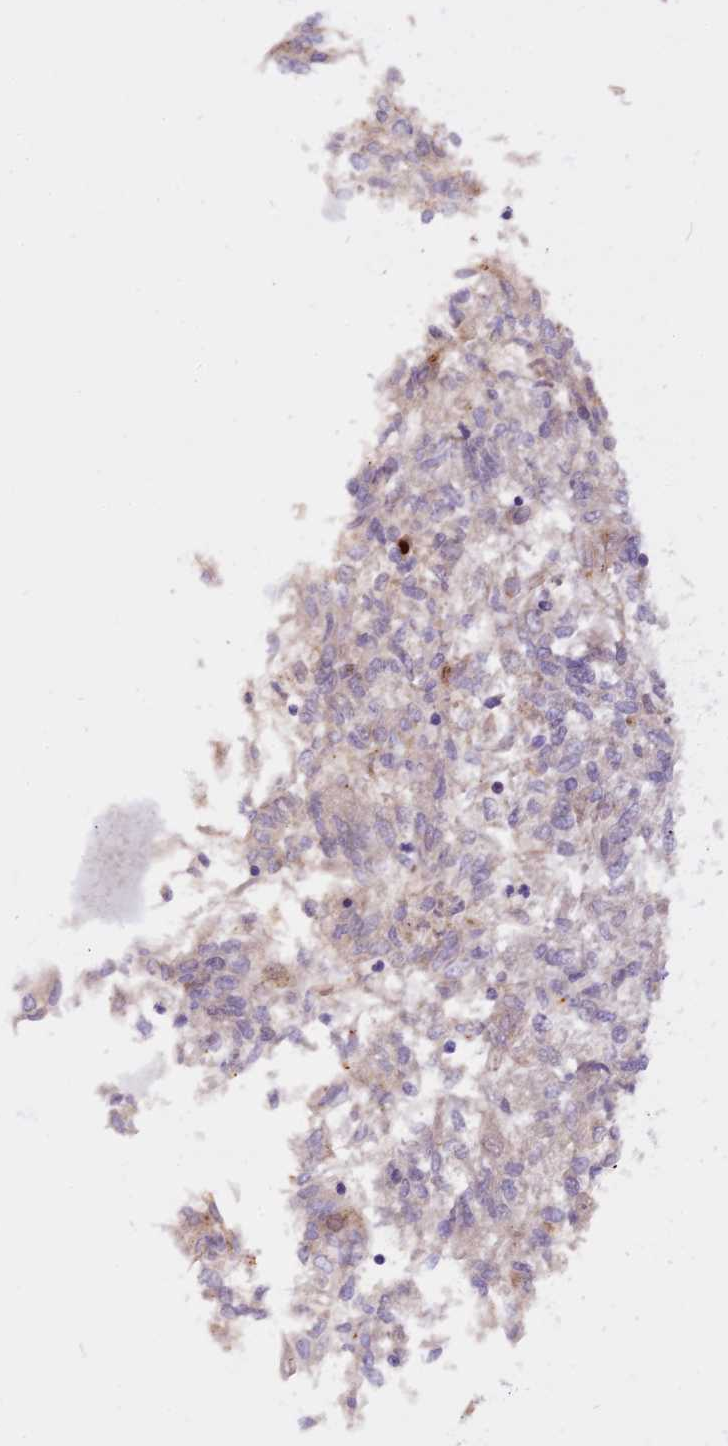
{"staining": {"intensity": "moderate", "quantity": "<25%", "location": "nuclear"}, "tissue": "endometrial cancer", "cell_type": "Tumor cells", "image_type": "cancer", "snomed": [{"axis": "morphology", "description": "Adenocarcinoma, NOS"}, {"axis": "topography", "description": "Endometrium"}], "caption": "This micrograph exhibits immunohistochemistry (IHC) staining of human endometrial cancer, with low moderate nuclear expression in approximately <25% of tumor cells.", "gene": "MICALL1", "patient": {"sex": "female", "age": 58}}